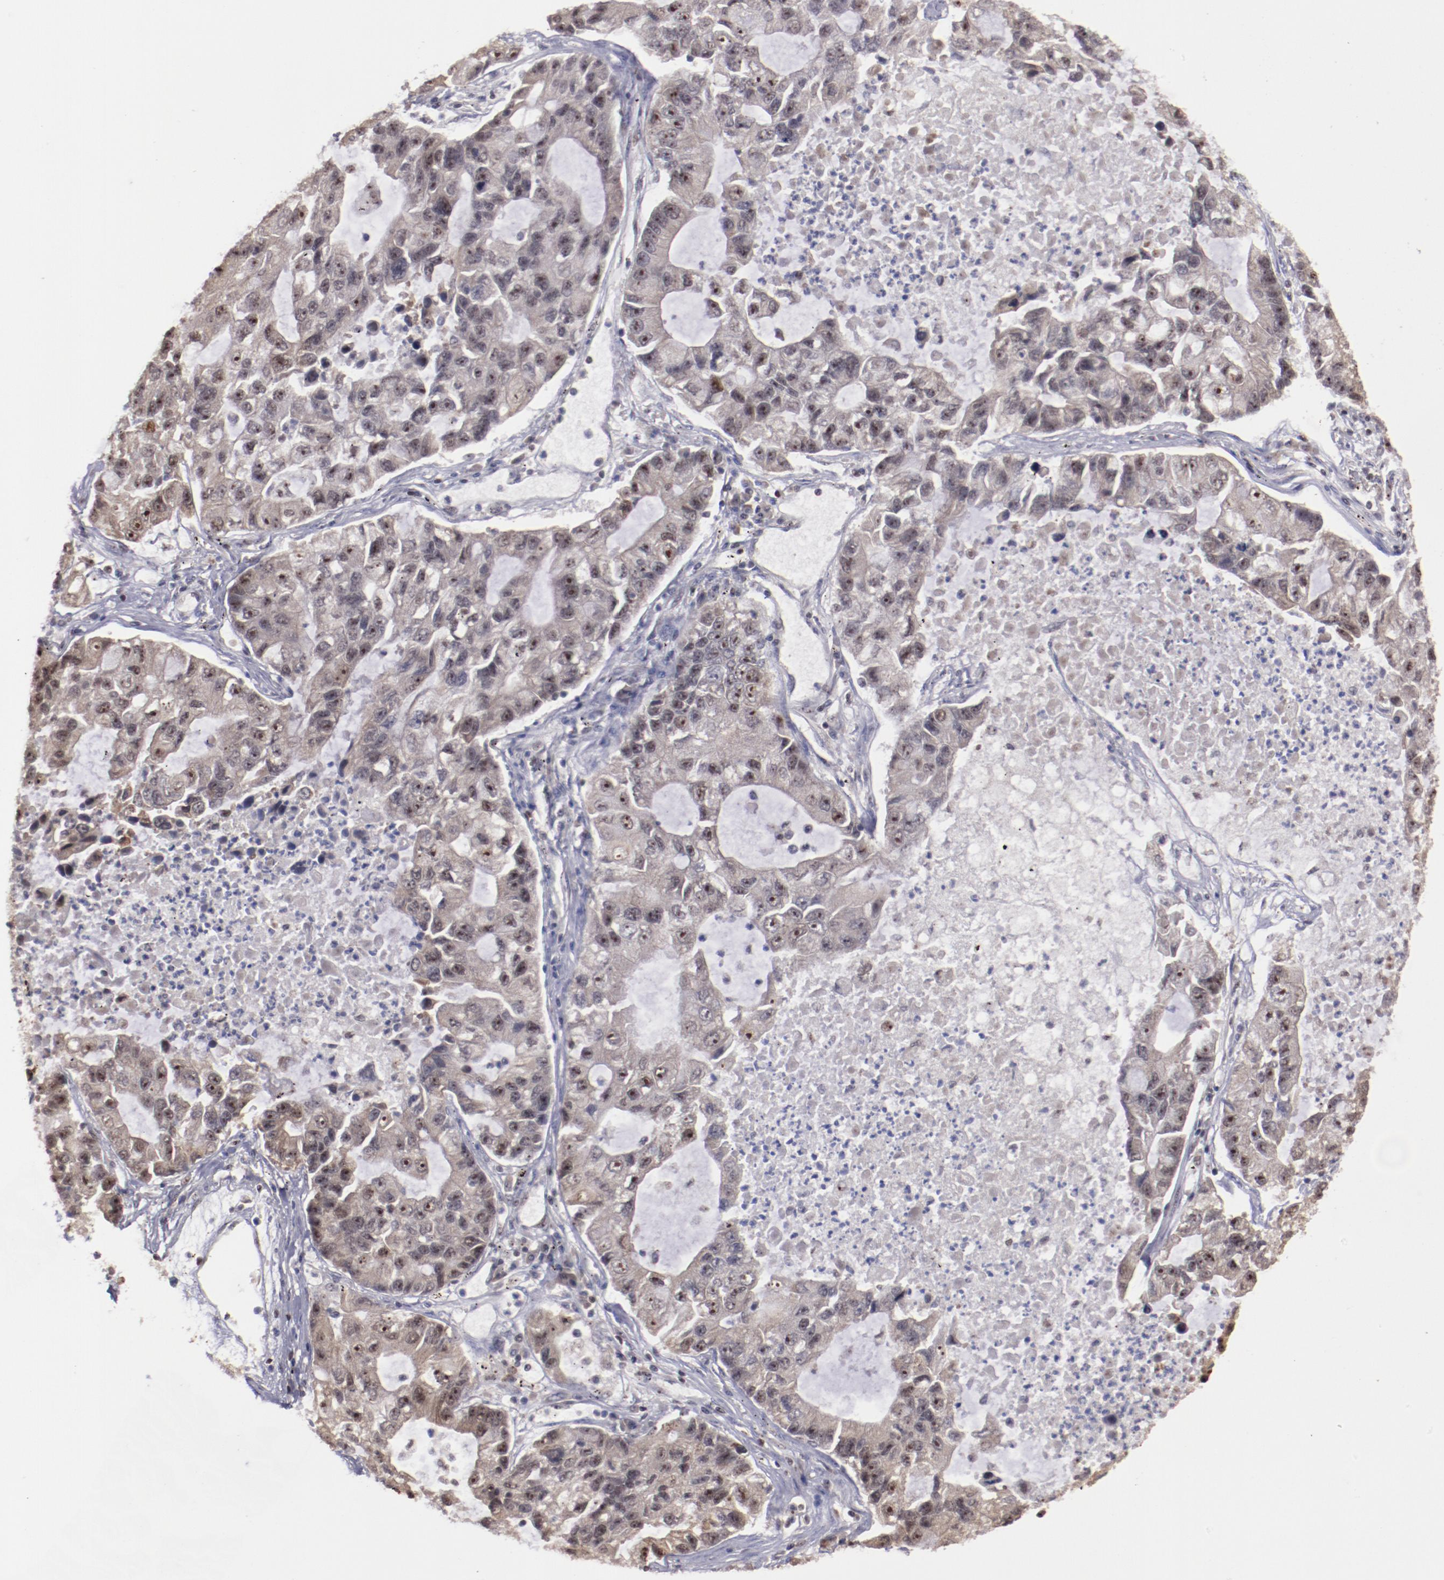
{"staining": {"intensity": "moderate", "quantity": "25%-75%", "location": "cytoplasmic/membranous,nuclear"}, "tissue": "lung cancer", "cell_type": "Tumor cells", "image_type": "cancer", "snomed": [{"axis": "morphology", "description": "Adenocarcinoma, NOS"}, {"axis": "topography", "description": "Lung"}], "caption": "Lung cancer was stained to show a protein in brown. There is medium levels of moderate cytoplasmic/membranous and nuclear staining in about 25%-75% of tumor cells.", "gene": "DDX24", "patient": {"sex": "female", "age": 51}}